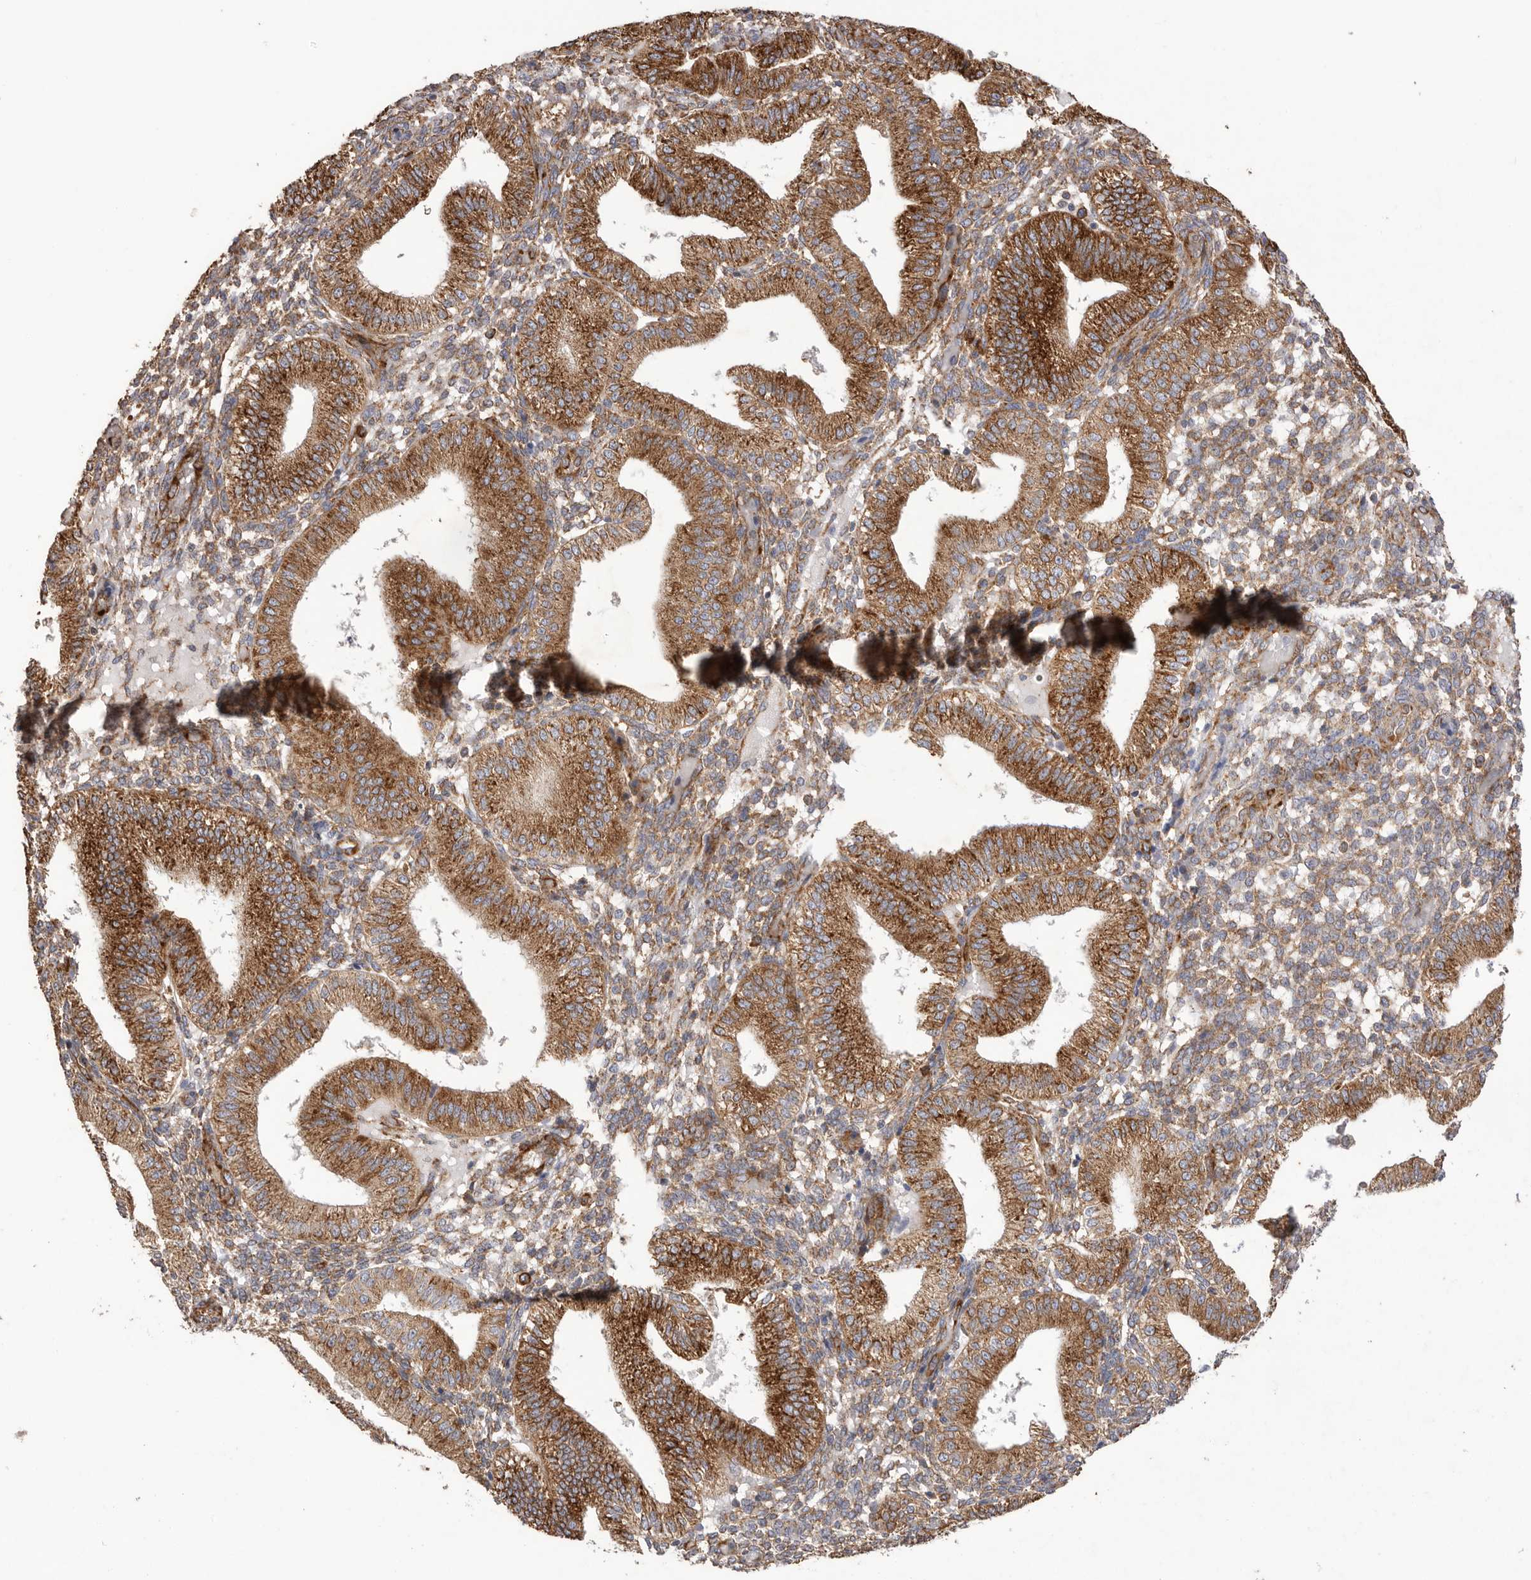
{"staining": {"intensity": "moderate", "quantity": ">75%", "location": "cytoplasmic/membranous"}, "tissue": "endometrium", "cell_type": "Cells in endometrial stroma", "image_type": "normal", "snomed": [{"axis": "morphology", "description": "Normal tissue, NOS"}, {"axis": "topography", "description": "Endometrium"}], "caption": "IHC (DAB) staining of benign human endometrium reveals moderate cytoplasmic/membranous protein staining in approximately >75% of cells in endometrial stroma. The staining was performed using DAB, with brown indicating positive protein expression. Nuclei are stained blue with hematoxylin.", "gene": "SERBP1", "patient": {"sex": "female", "age": 39}}